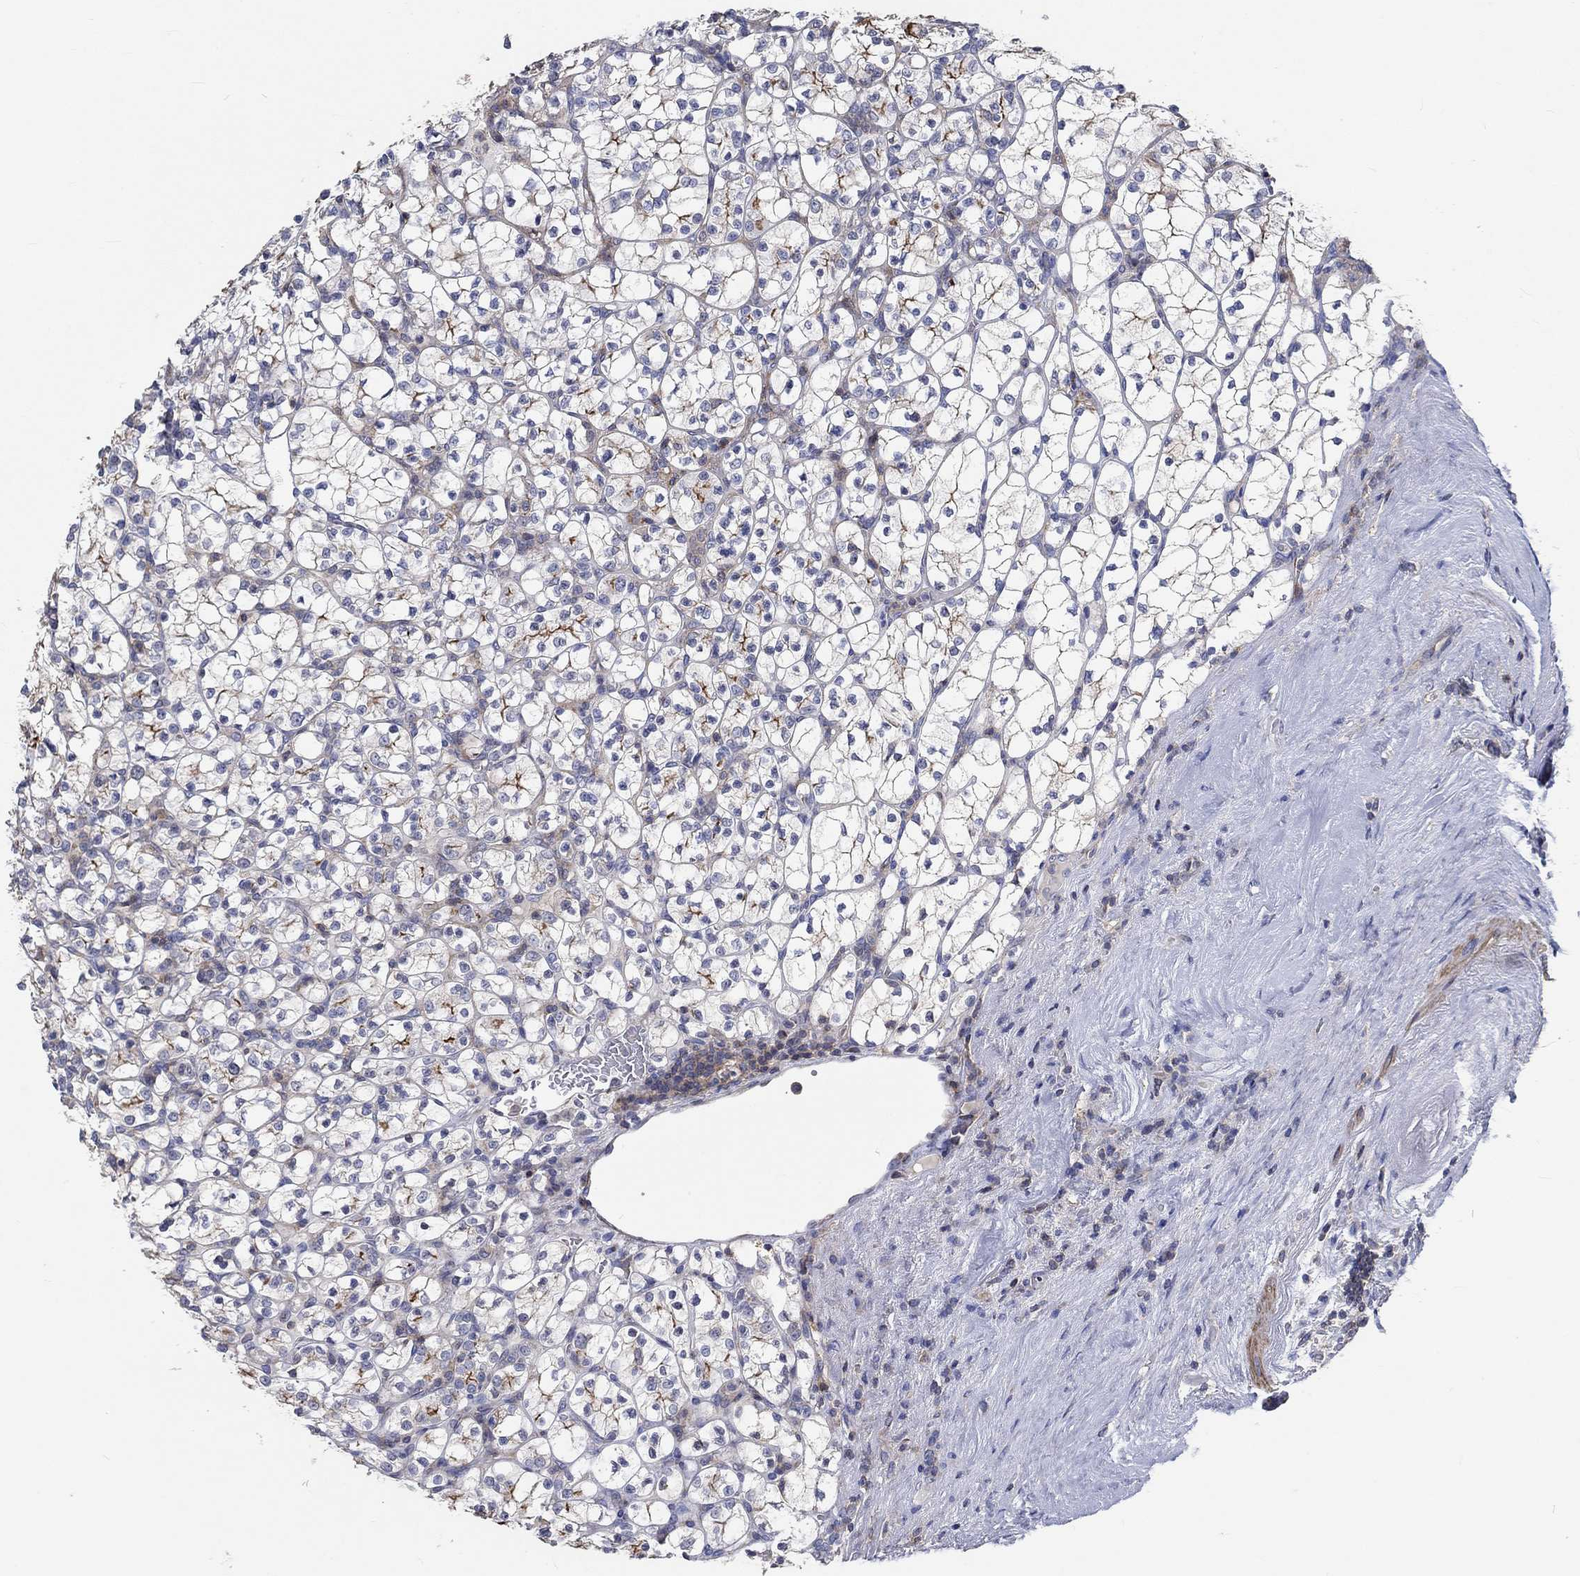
{"staining": {"intensity": "strong", "quantity": "<25%", "location": "cytoplasmic/membranous"}, "tissue": "renal cancer", "cell_type": "Tumor cells", "image_type": "cancer", "snomed": [{"axis": "morphology", "description": "Adenocarcinoma, NOS"}, {"axis": "topography", "description": "Kidney"}], "caption": "Protein analysis of renal cancer tissue demonstrates strong cytoplasmic/membranous positivity in approximately <25% of tumor cells. Immunohistochemistry stains the protein of interest in brown and the nuclei are stained blue.", "gene": "TNFAIP8L3", "patient": {"sex": "female", "age": 89}}